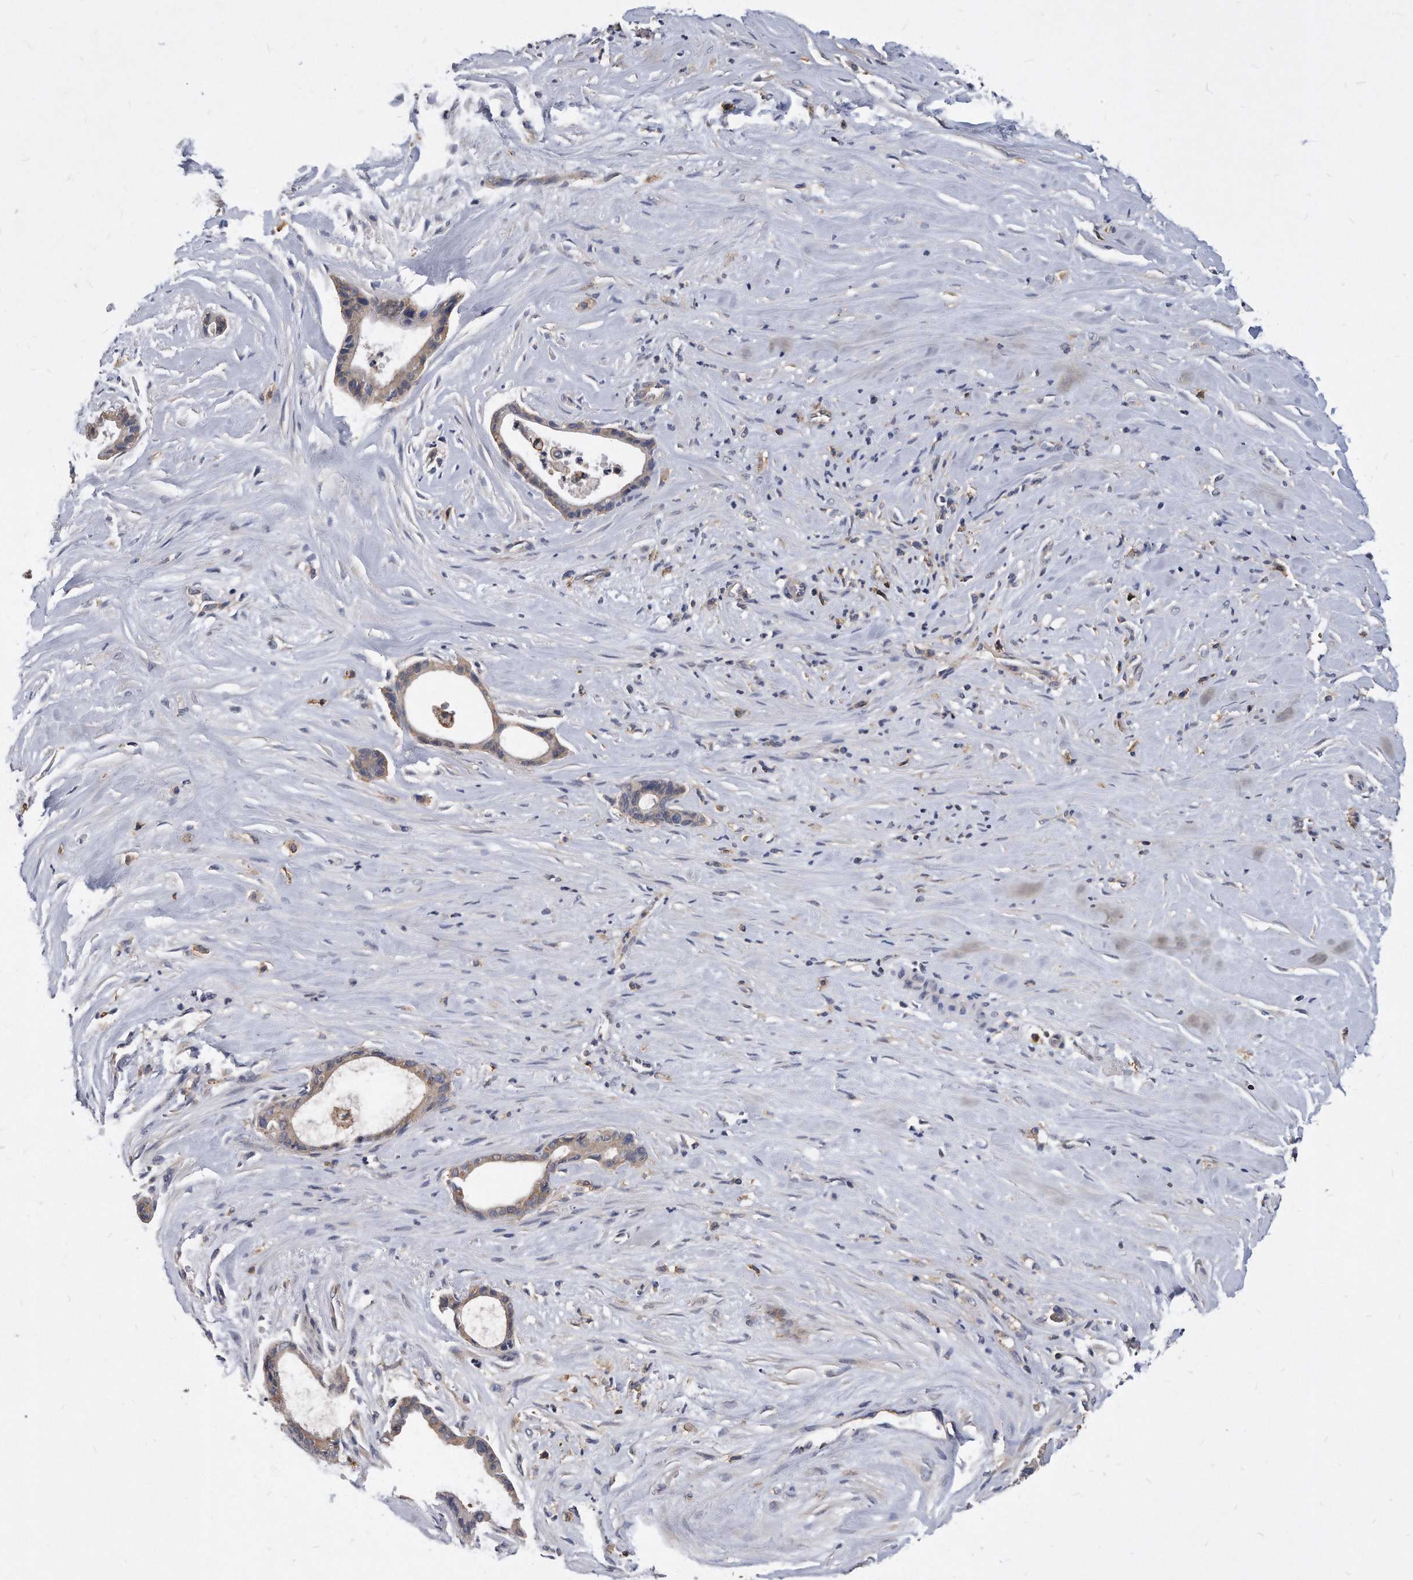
{"staining": {"intensity": "weak", "quantity": ">75%", "location": "cytoplasmic/membranous"}, "tissue": "liver cancer", "cell_type": "Tumor cells", "image_type": "cancer", "snomed": [{"axis": "morphology", "description": "Cholangiocarcinoma"}, {"axis": "topography", "description": "Liver"}], "caption": "Liver cancer stained with a brown dye demonstrates weak cytoplasmic/membranous positive staining in about >75% of tumor cells.", "gene": "ATG5", "patient": {"sex": "female", "age": 55}}